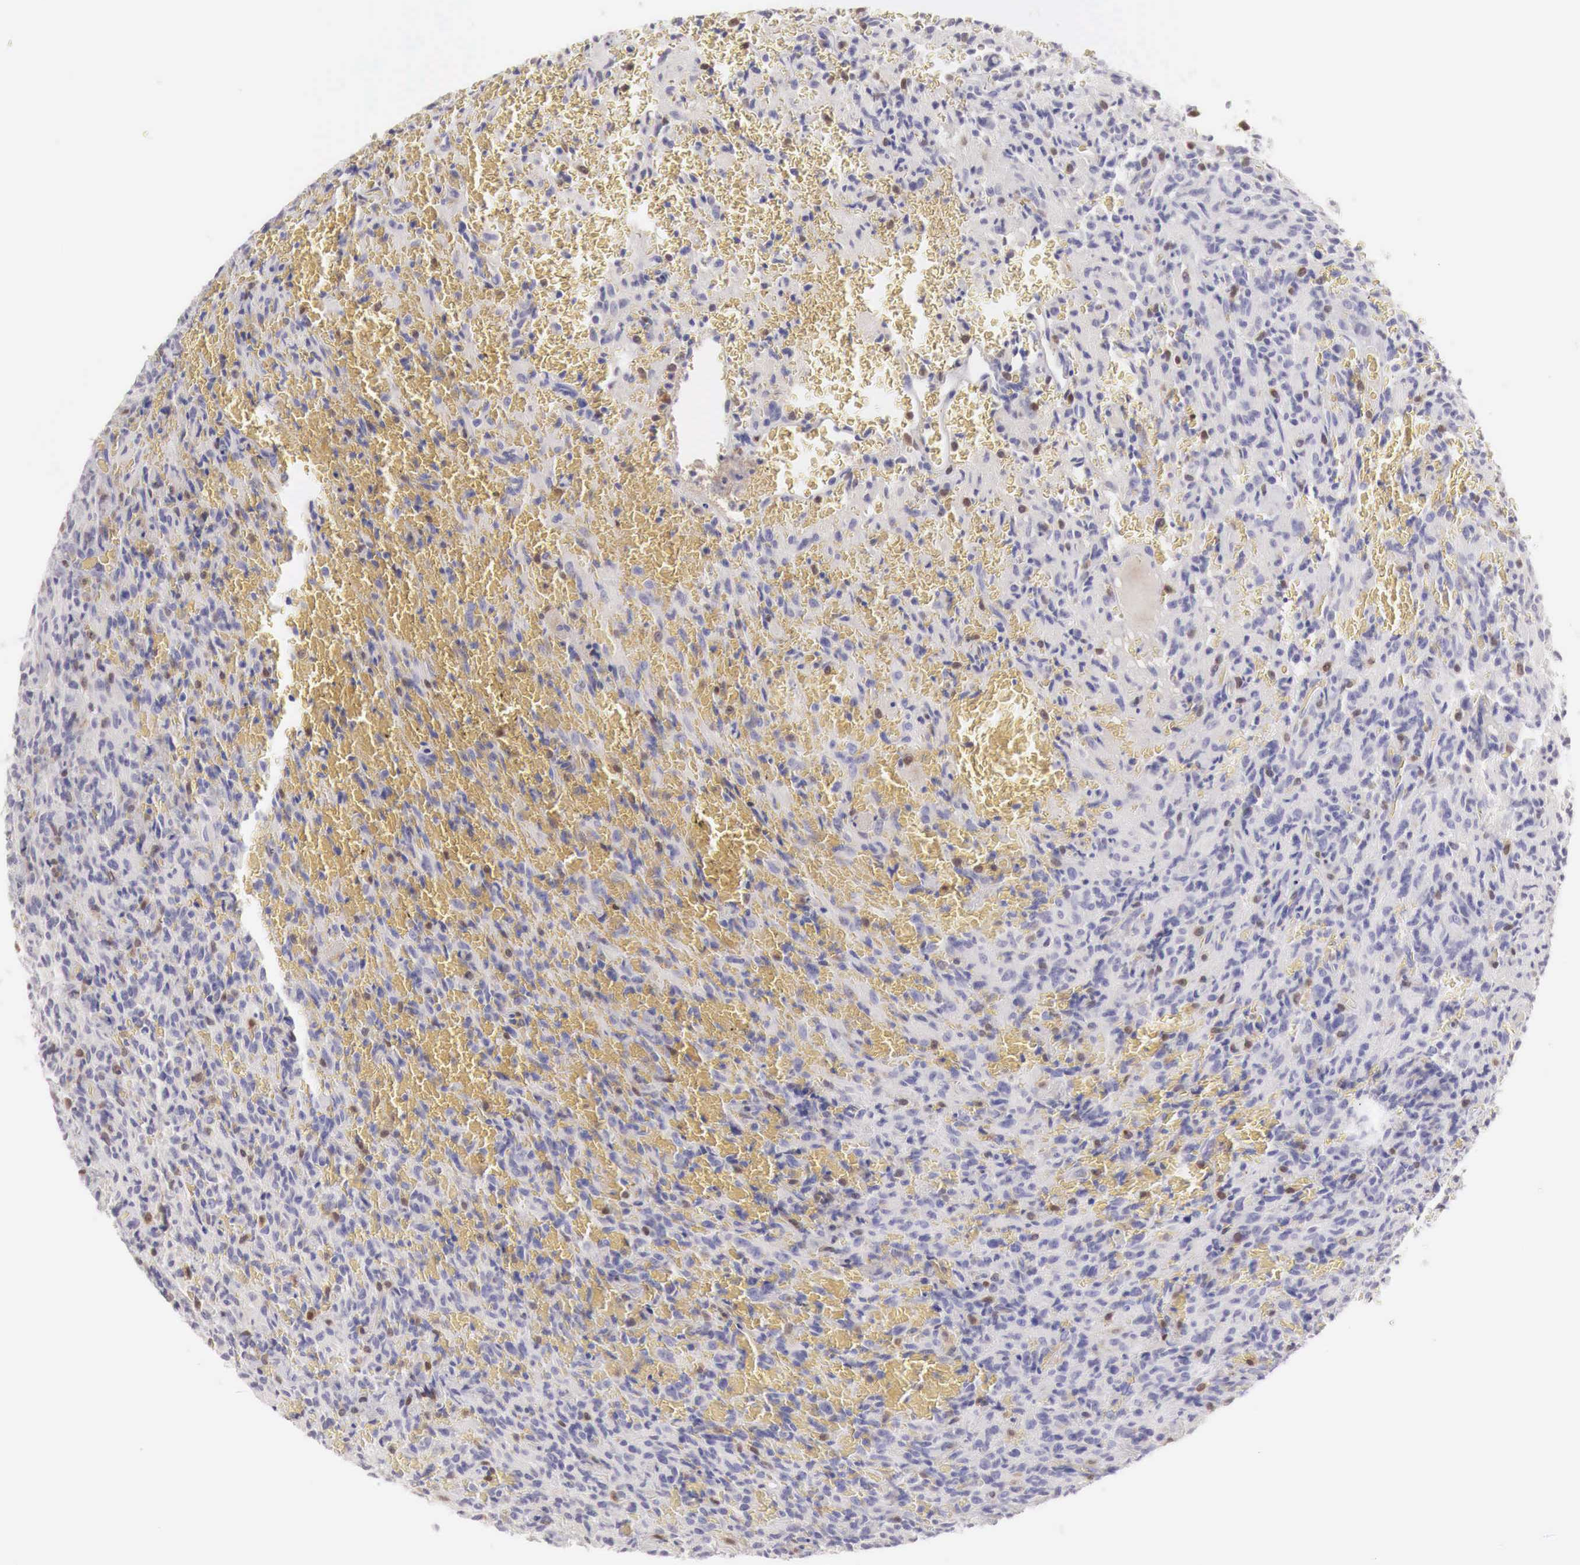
{"staining": {"intensity": "negative", "quantity": "none", "location": "none"}, "tissue": "glioma", "cell_type": "Tumor cells", "image_type": "cancer", "snomed": [{"axis": "morphology", "description": "Glioma, malignant, High grade"}, {"axis": "topography", "description": "Brain"}], "caption": "Micrograph shows no significant protein positivity in tumor cells of high-grade glioma (malignant).", "gene": "RENBP", "patient": {"sex": "male", "age": 56}}